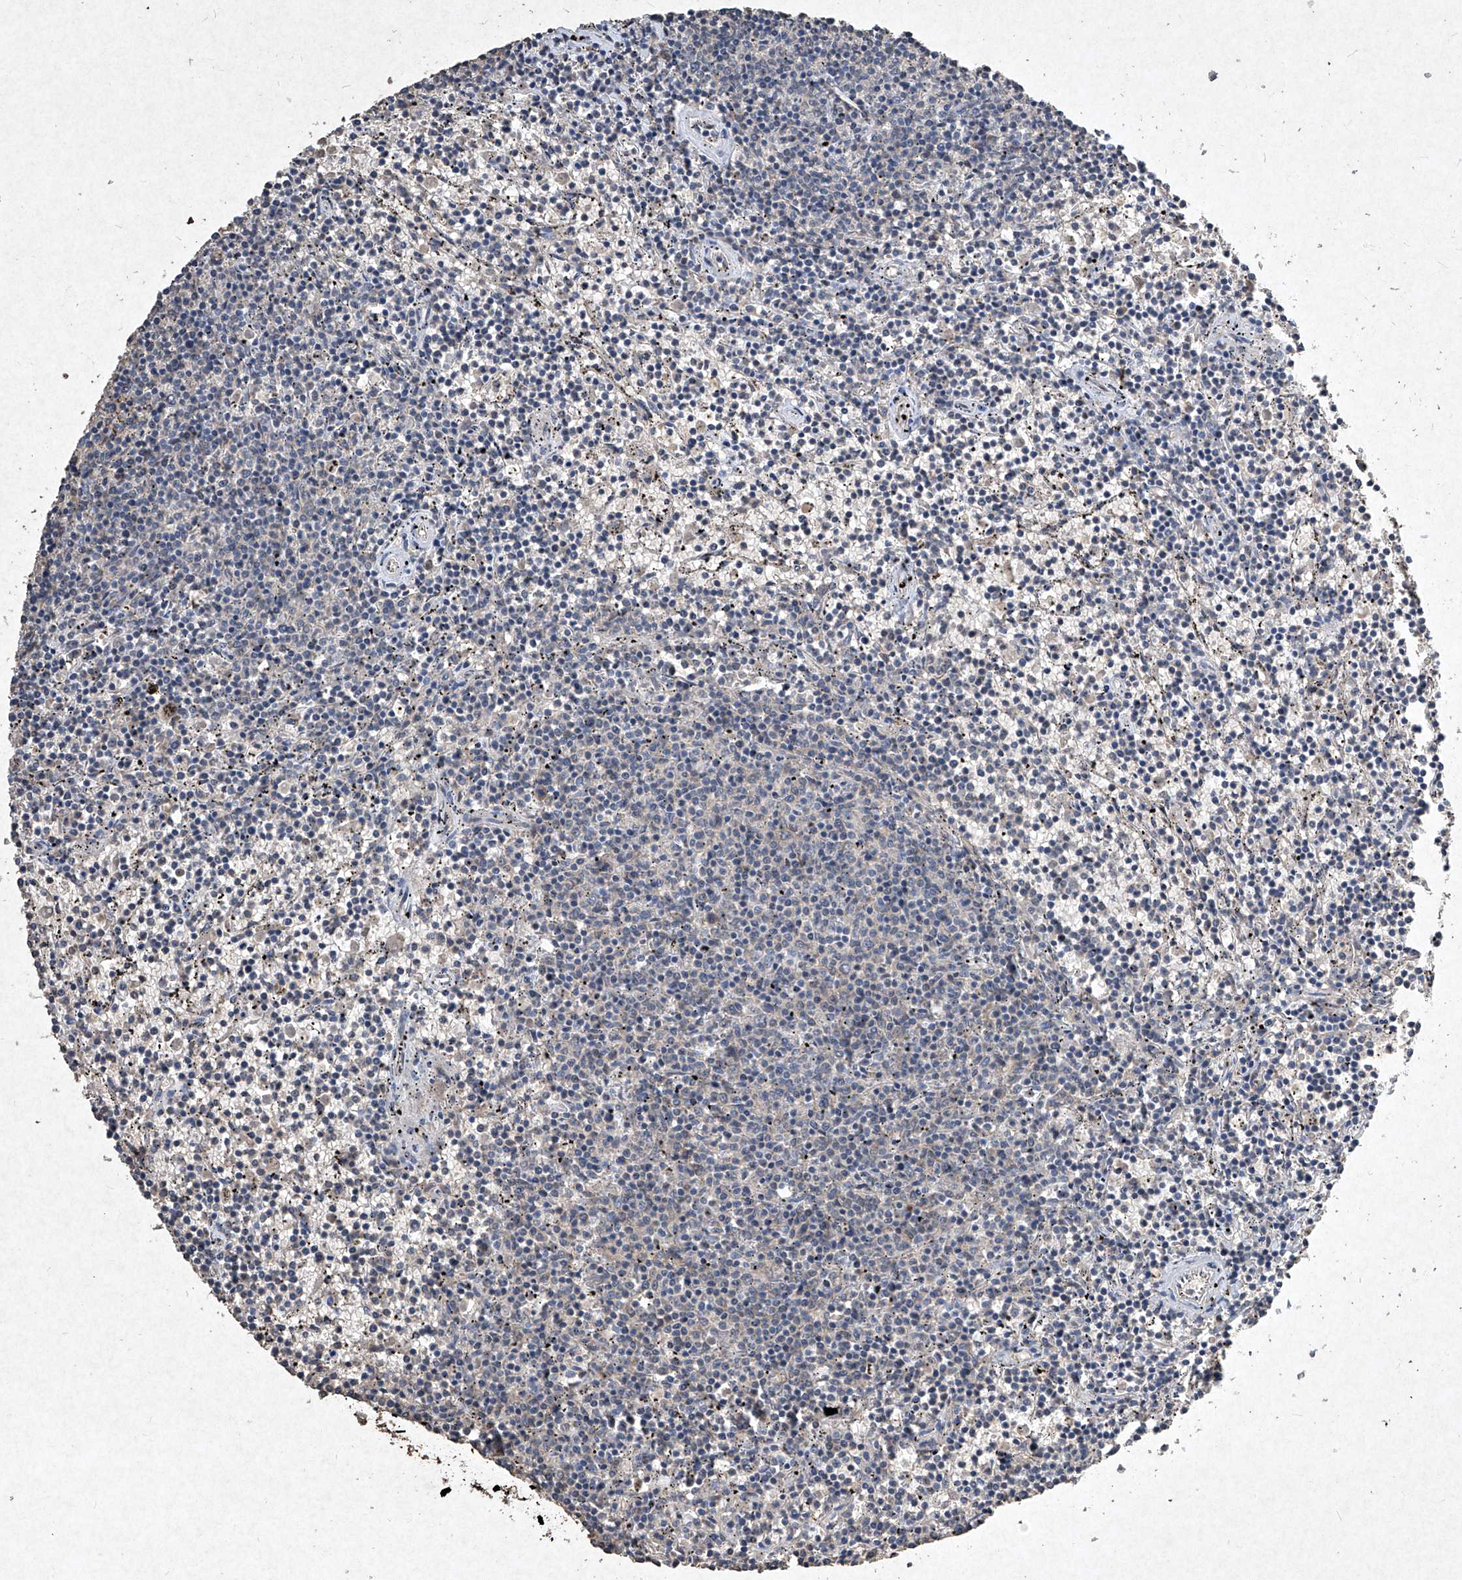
{"staining": {"intensity": "negative", "quantity": "none", "location": "none"}, "tissue": "lymphoma", "cell_type": "Tumor cells", "image_type": "cancer", "snomed": [{"axis": "morphology", "description": "Malignant lymphoma, non-Hodgkin's type, Low grade"}, {"axis": "topography", "description": "Spleen"}], "caption": "Tumor cells show no significant protein positivity in lymphoma.", "gene": "MED16", "patient": {"sex": "female", "age": 50}}